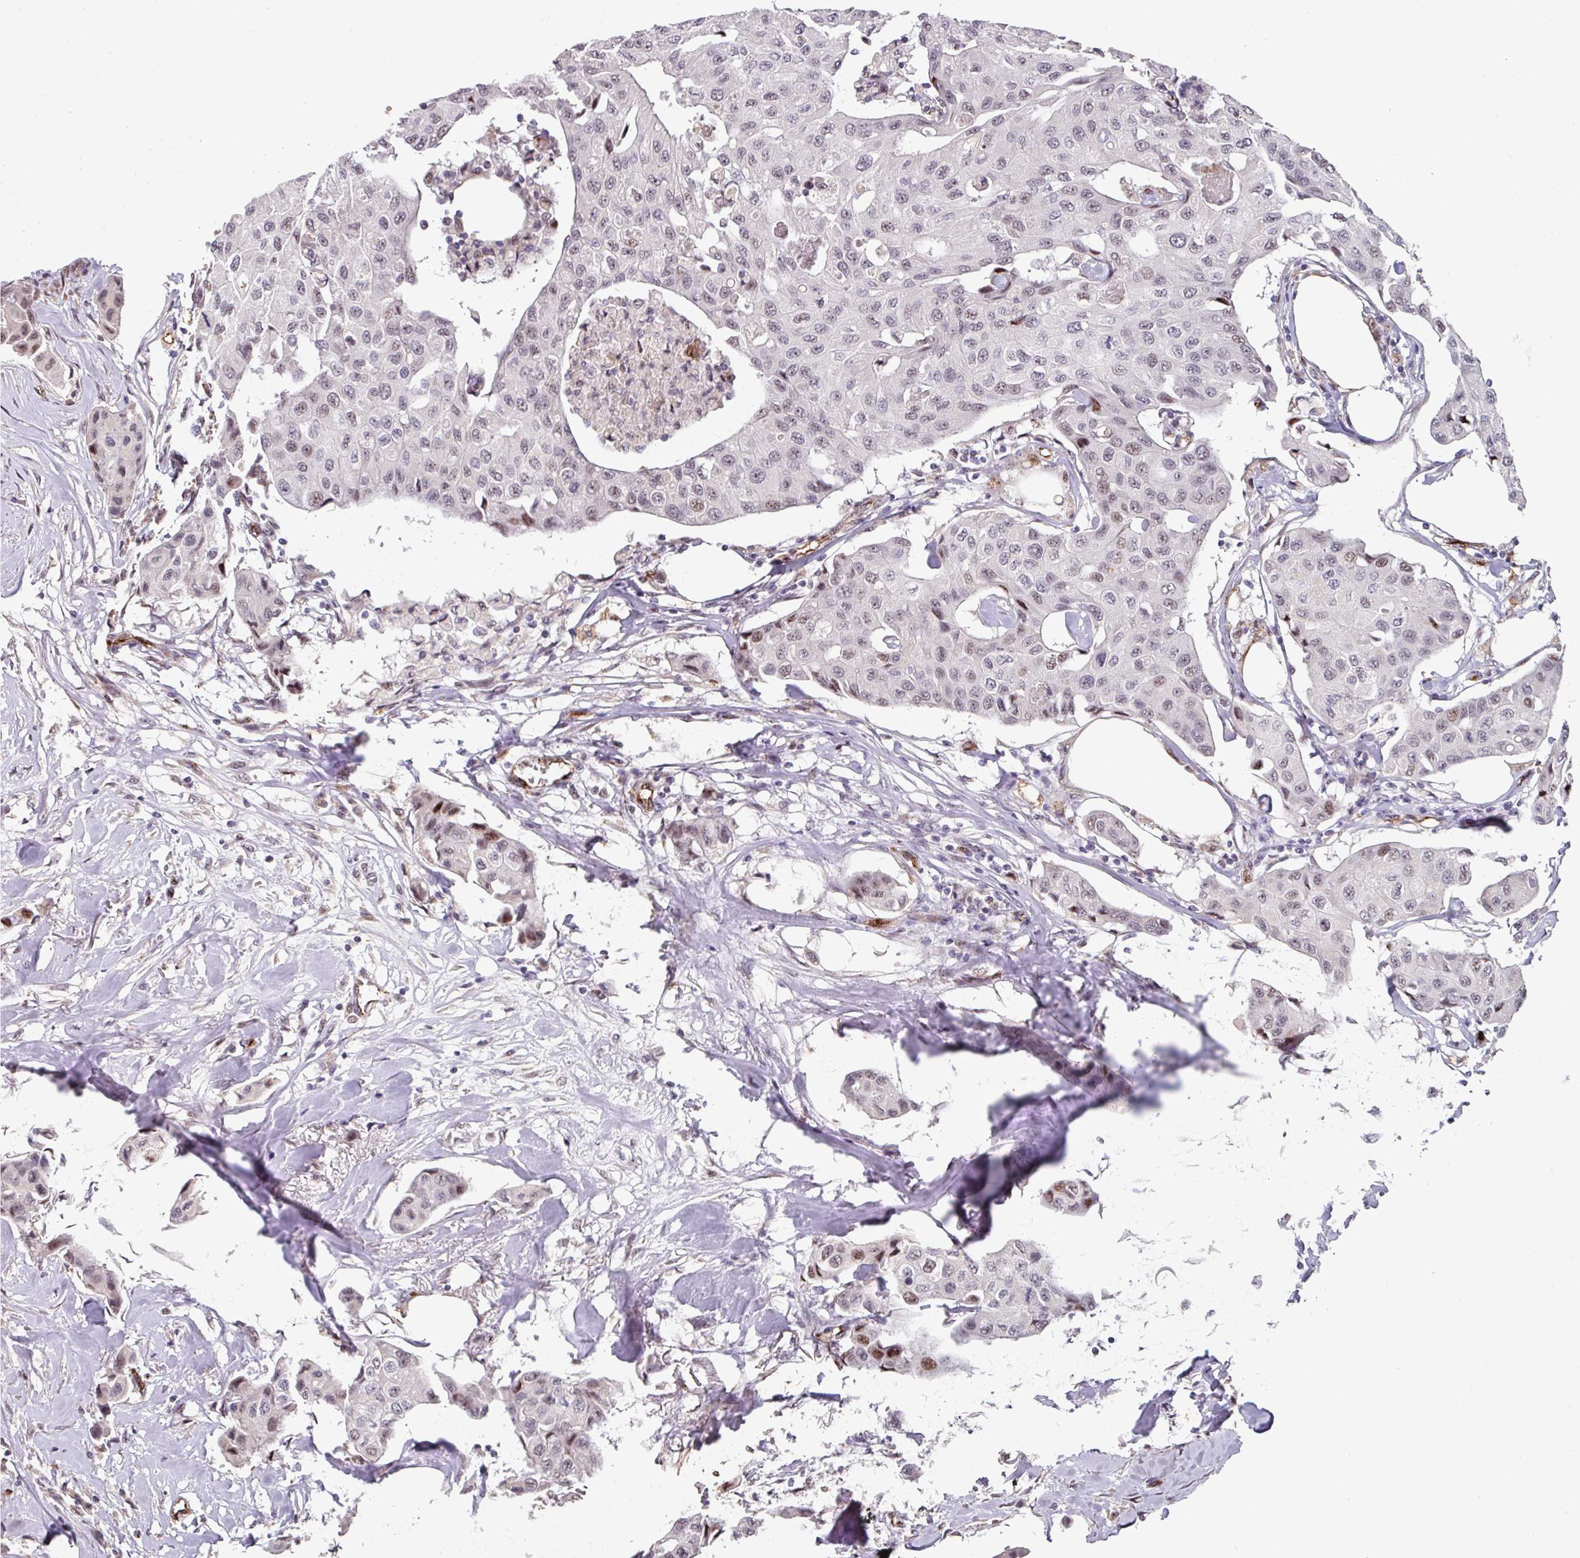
{"staining": {"intensity": "moderate", "quantity": "25%-75%", "location": "nuclear"}, "tissue": "breast cancer", "cell_type": "Tumor cells", "image_type": "cancer", "snomed": [{"axis": "morphology", "description": "Duct carcinoma"}, {"axis": "topography", "description": "Breast"}], "caption": "The micrograph demonstrates a brown stain indicating the presence of a protein in the nuclear of tumor cells in breast cancer (infiltrating ductal carcinoma).", "gene": "SIDT2", "patient": {"sex": "female", "age": 80}}